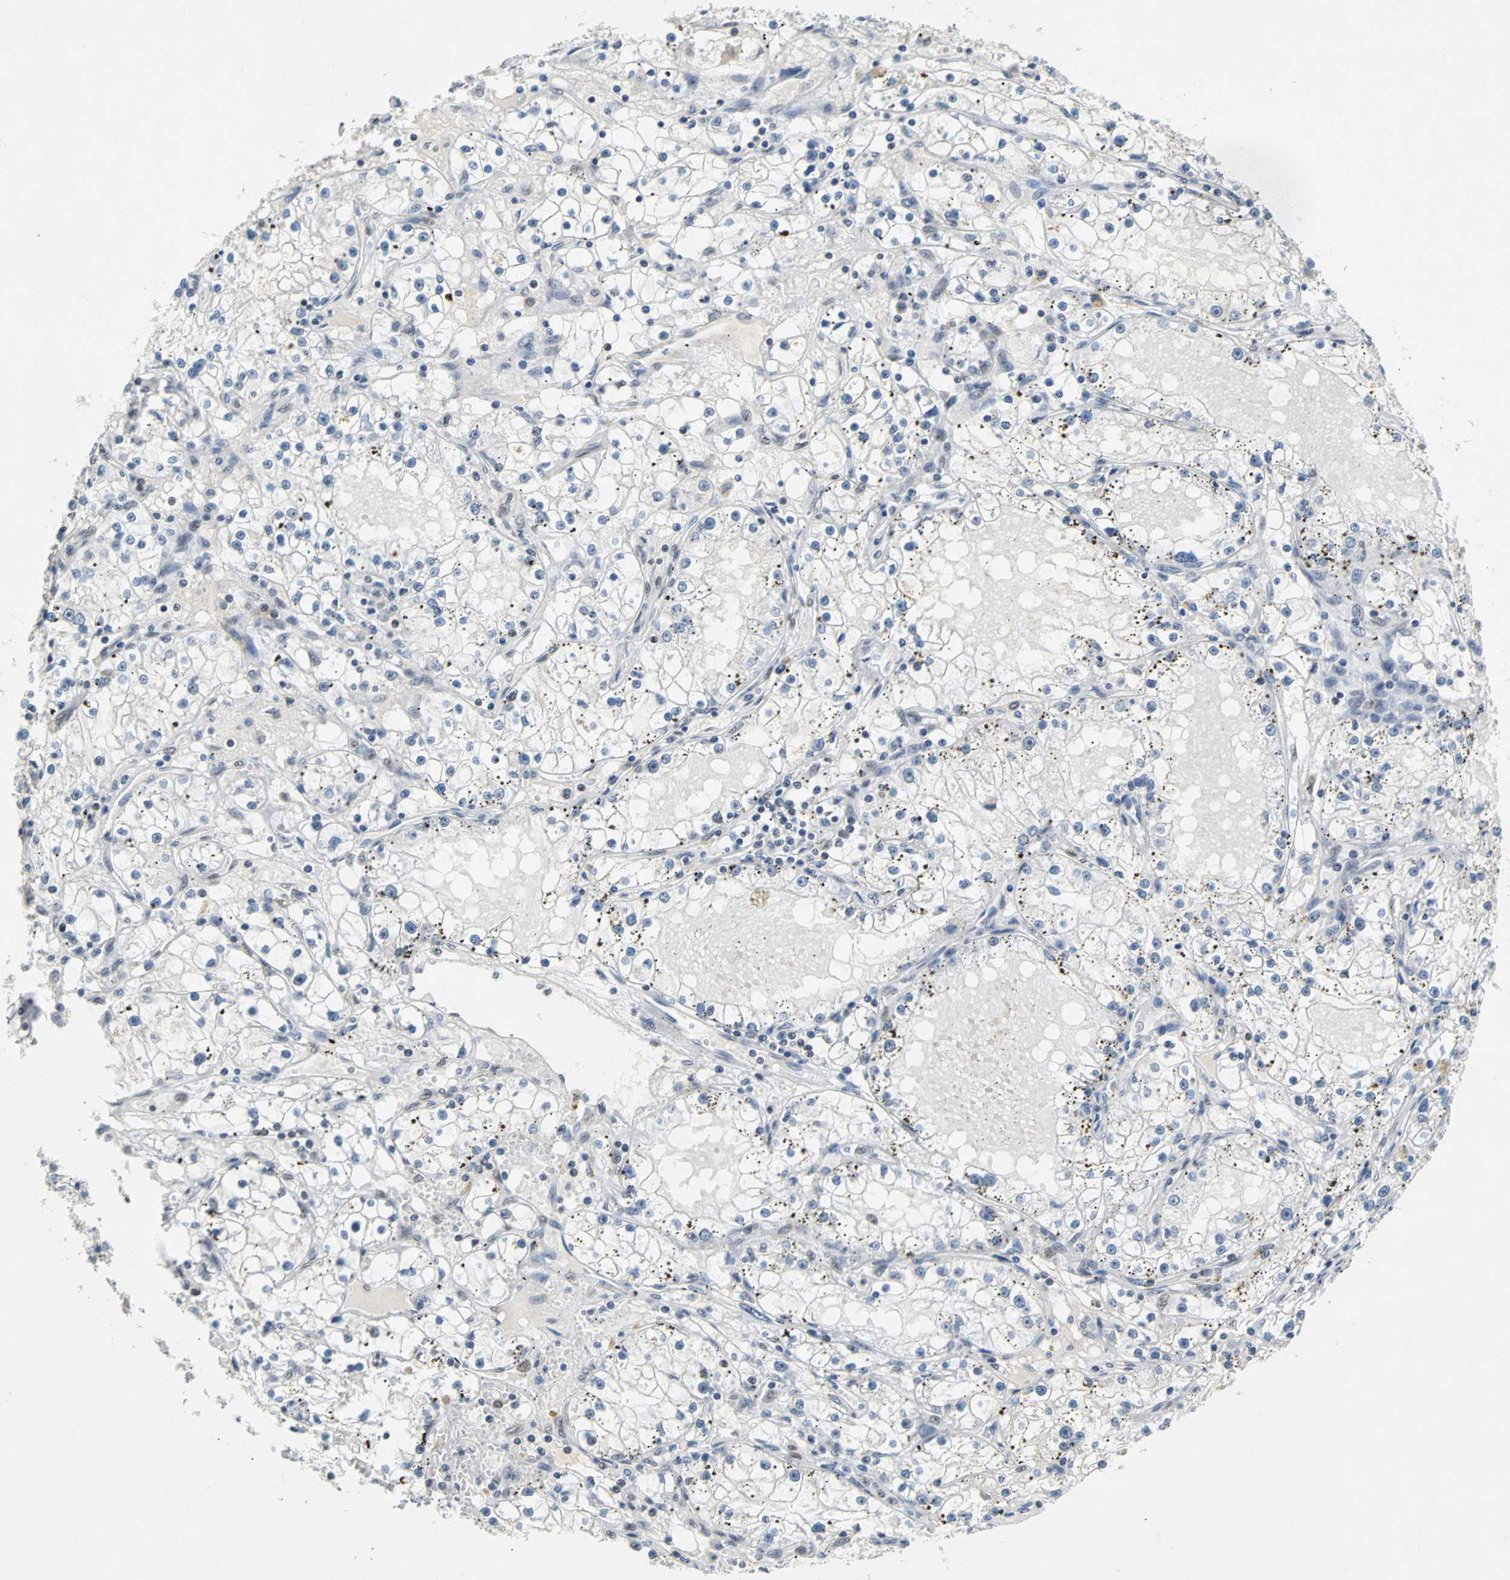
{"staining": {"intensity": "negative", "quantity": "none", "location": "none"}, "tissue": "renal cancer", "cell_type": "Tumor cells", "image_type": "cancer", "snomed": [{"axis": "morphology", "description": "Adenocarcinoma, NOS"}, {"axis": "topography", "description": "Kidney"}], "caption": "Tumor cells show no significant protein expression in renal adenocarcinoma.", "gene": "GATAD2A", "patient": {"sex": "male", "age": 56}}